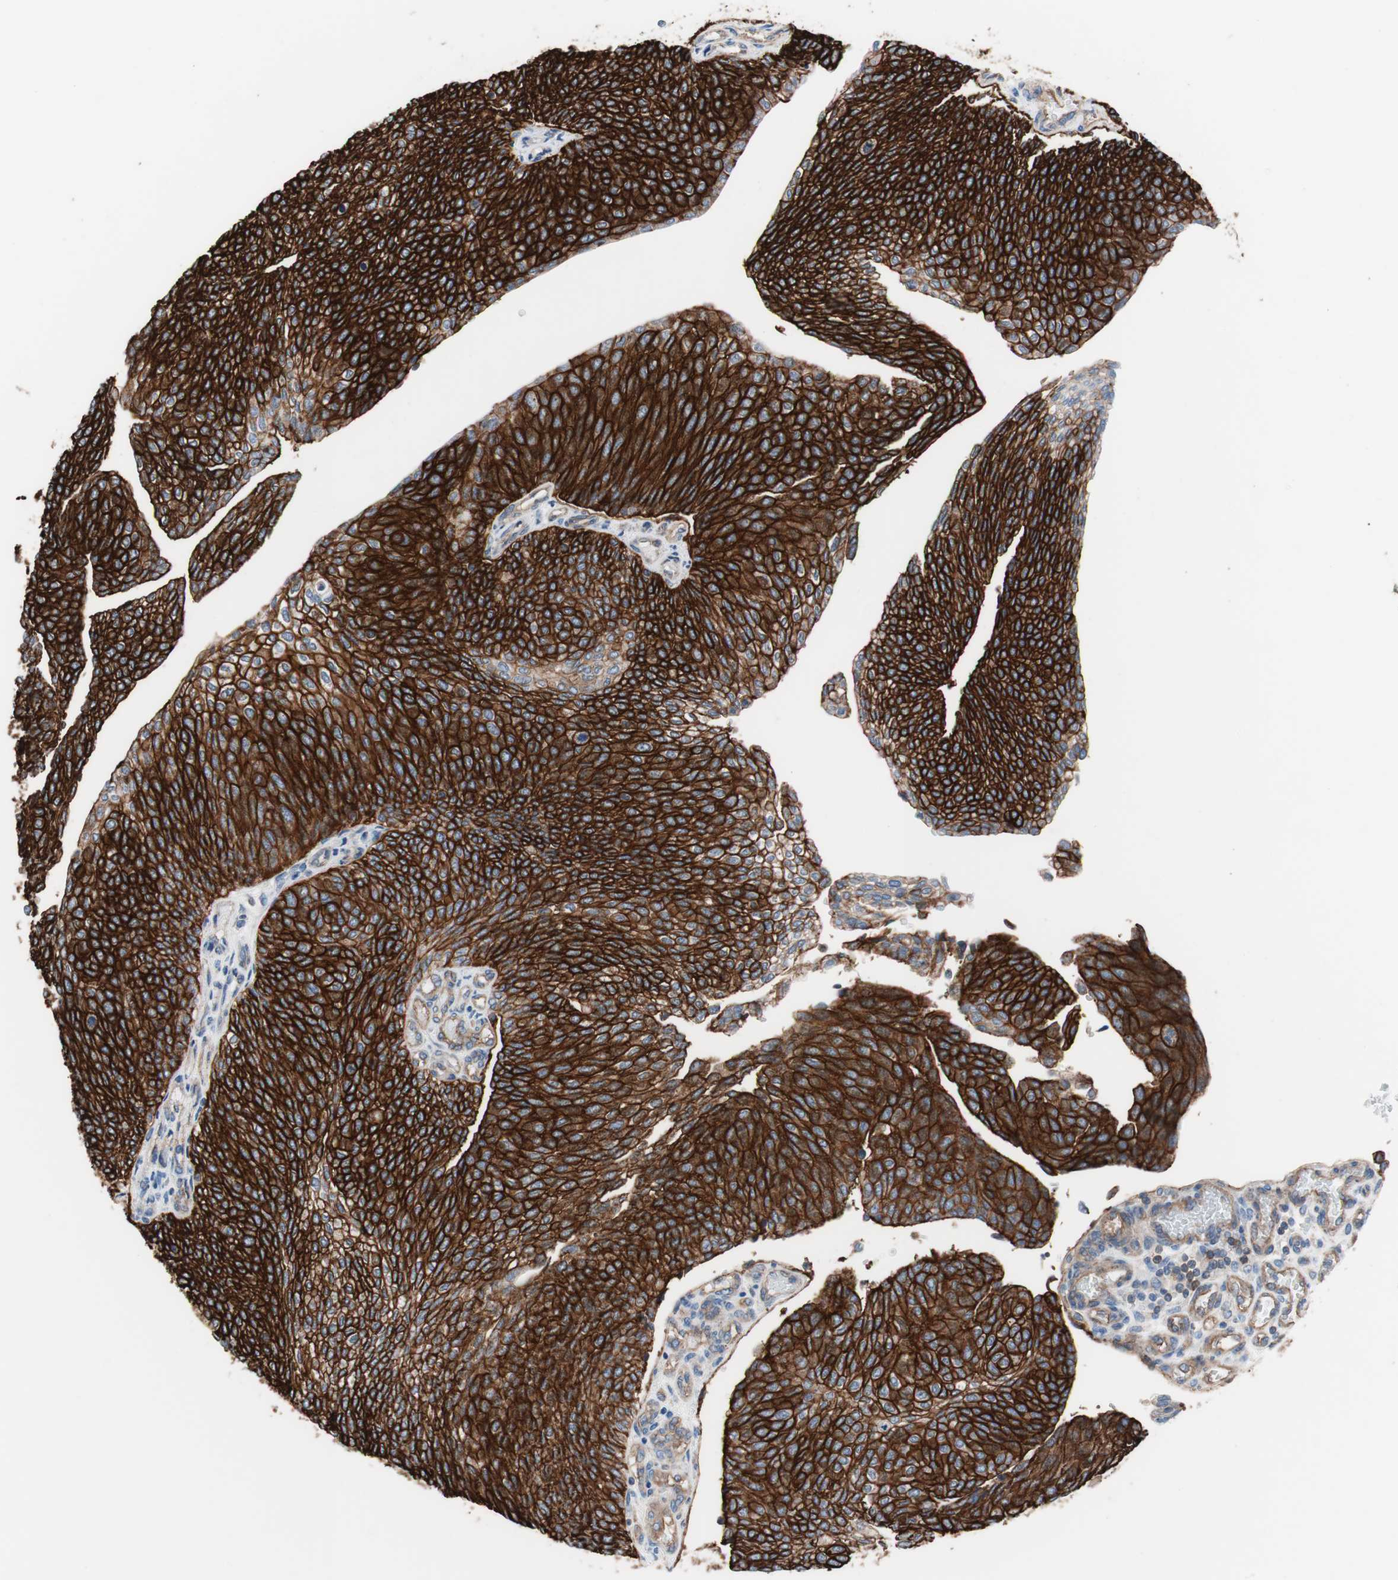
{"staining": {"intensity": "strong", "quantity": ">75%", "location": "cytoplasmic/membranous"}, "tissue": "urothelial cancer", "cell_type": "Tumor cells", "image_type": "cancer", "snomed": [{"axis": "morphology", "description": "Urothelial carcinoma, Low grade"}, {"axis": "topography", "description": "Urinary bladder"}], "caption": "Tumor cells demonstrate high levels of strong cytoplasmic/membranous positivity in approximately >75% of cells in urothelial carcinoma (low-grade).", "gene": "GPR160", "patient": {"sex": "female", "age": 79}}